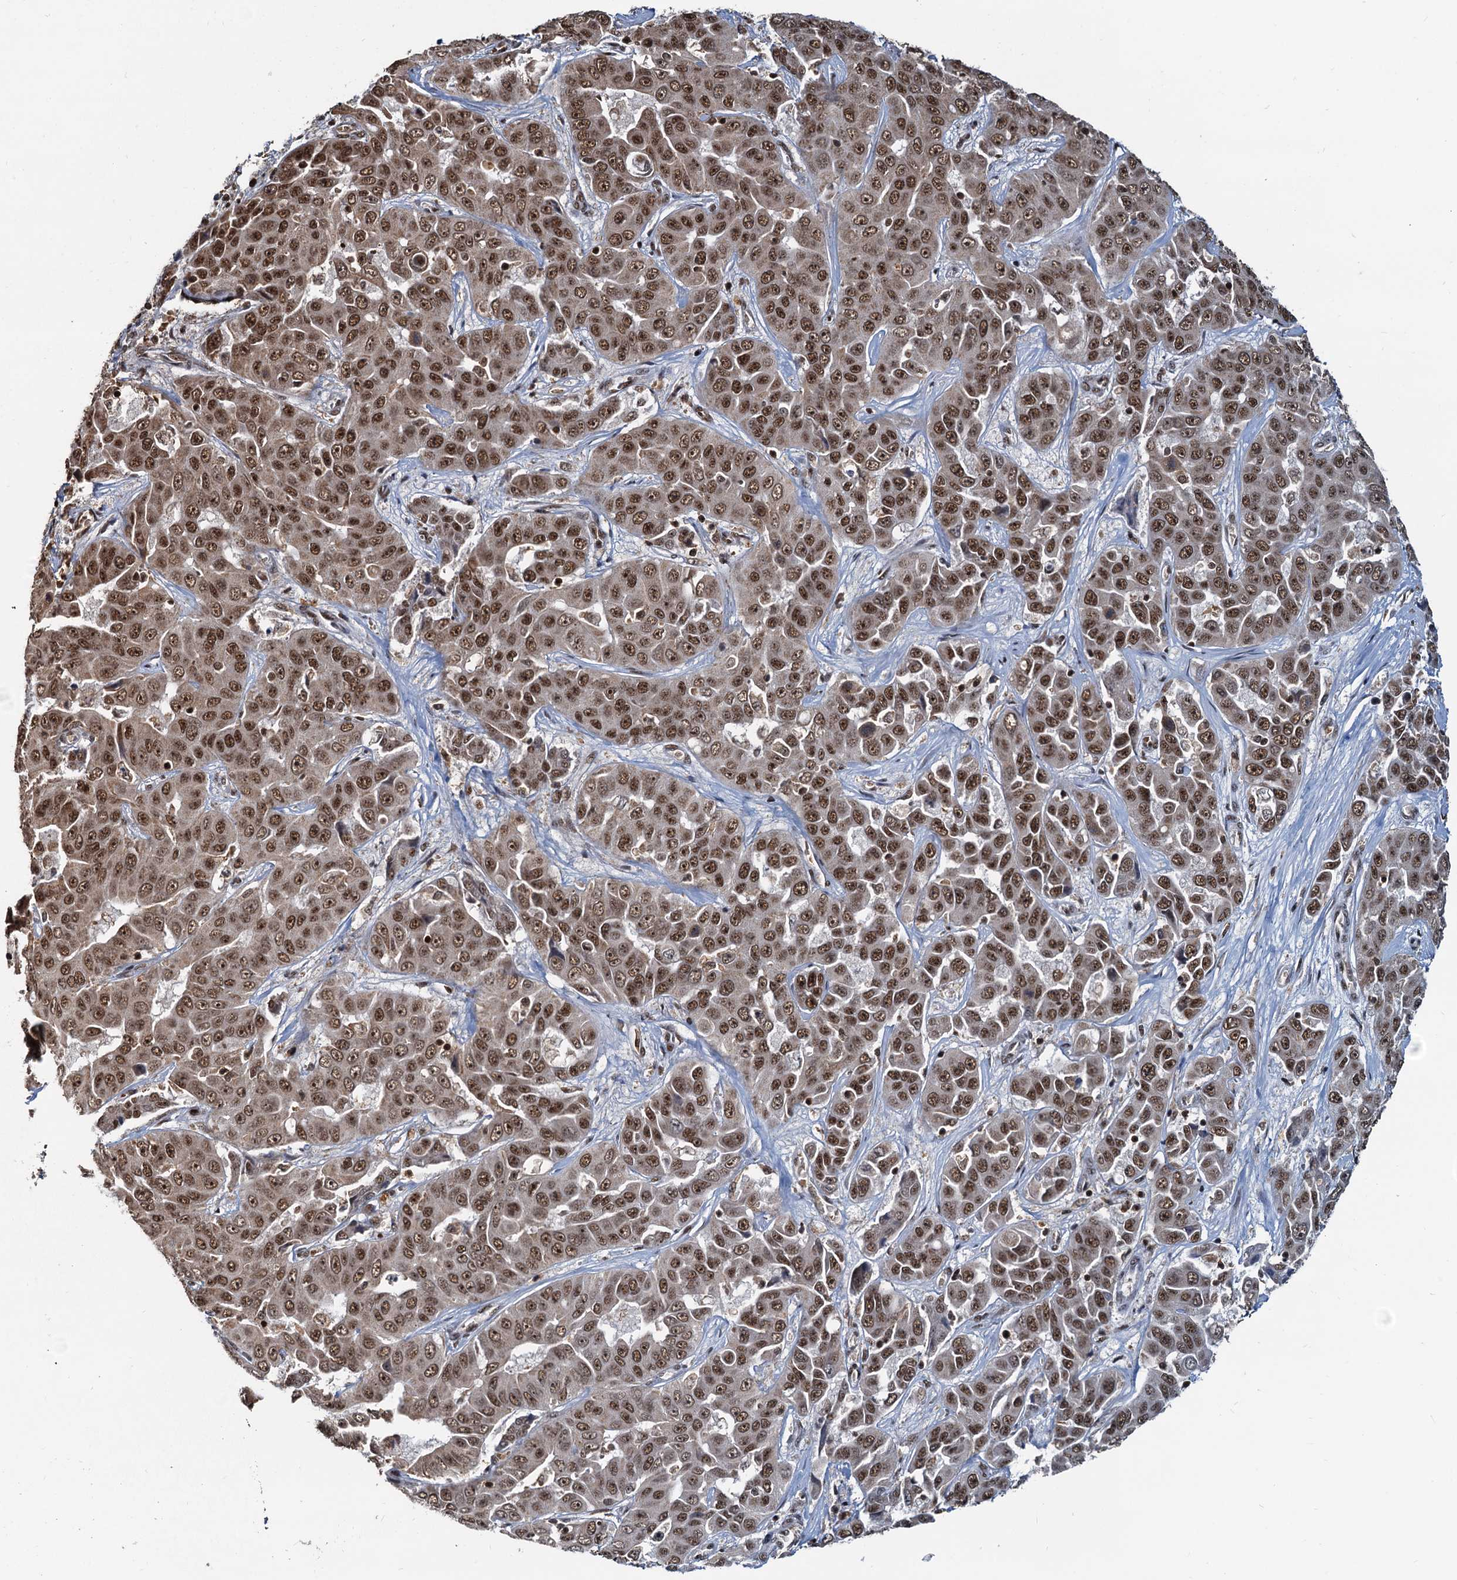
{"staining": {"intensity": "strong", "quantity": ">75%", "location": "cytoplasmic/membranous,nuclear"}, "tissue": "liver cancer", "cell_type": "Tumor cells", "image_type": "cancer", "snomed": [{"axis": "morphology", "description": "Cholangiocarcinoma"}, {"axis": "topography", "description": "Liver"}], "caption": "Liver cancer (cholangiocarcinoma) stained with immunohistochemistry (IHC) displays strong cytoplasmic/membranous and nuclear expression in about >75% of tumor cells.", "gene": "RSRC2", "patient": {"sex": "female", "age": 52}}